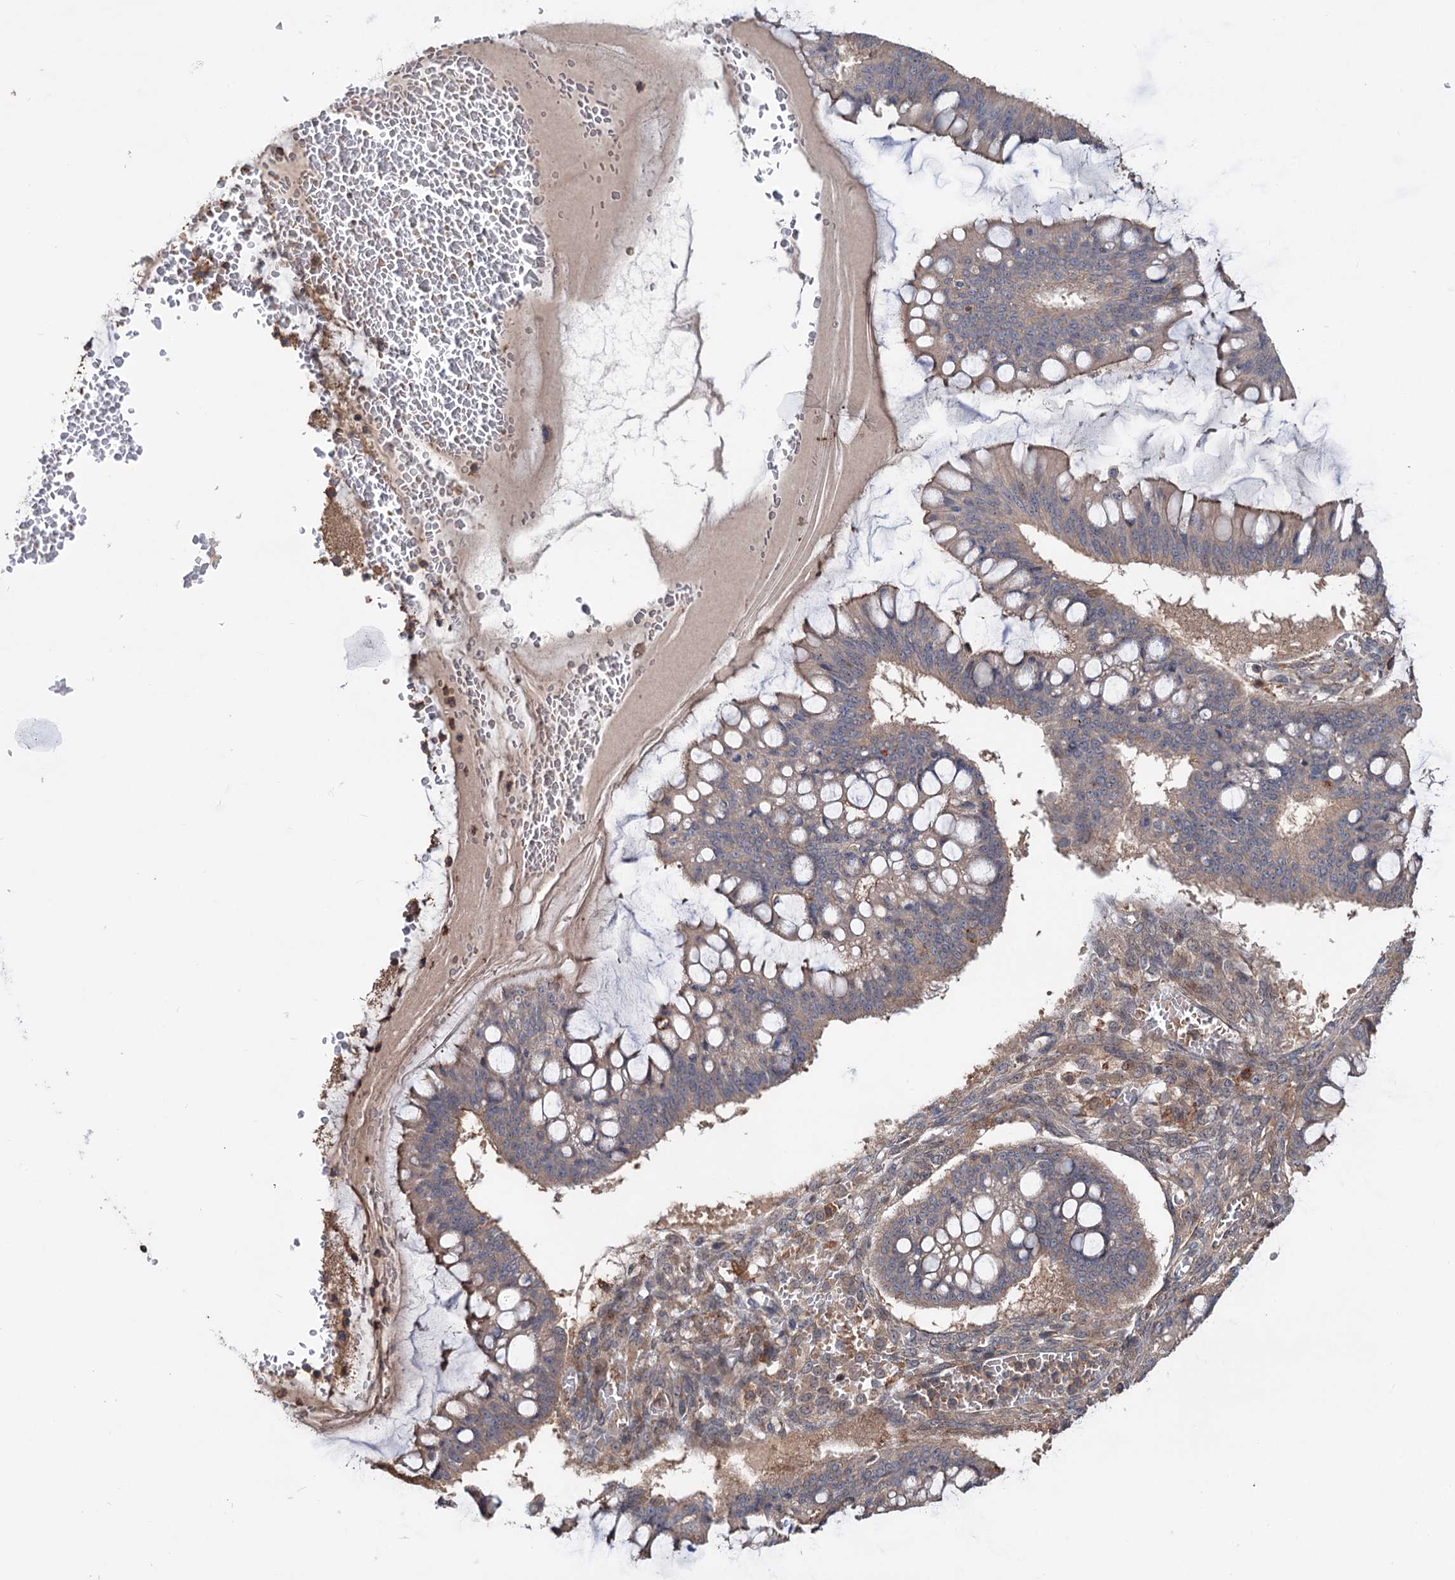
{"staining": {"intensity": "weak", "quantity": "25%-75%", "location": "cytoplasmic/membranous"}, "tissue": "ovarian cancer", "cell_type": "Tumor cells", "image_type": "cancer", "snomed": [{"axis": "morphology", "description": "Cystadenocarcinoma, mucinous, NOS"}, {"axis": "topography", "description": "Ovary"}], "caption": "Immunohistochemistry (IHC) micrograph of ovarian cancer stained for a protein (brown), which shows low levels of weak cytoplasmic/membranous expression in about 25%-75% of tumor cells.", "gene": "GRIP1", "patient": {"sex": "female", "age": 73}}